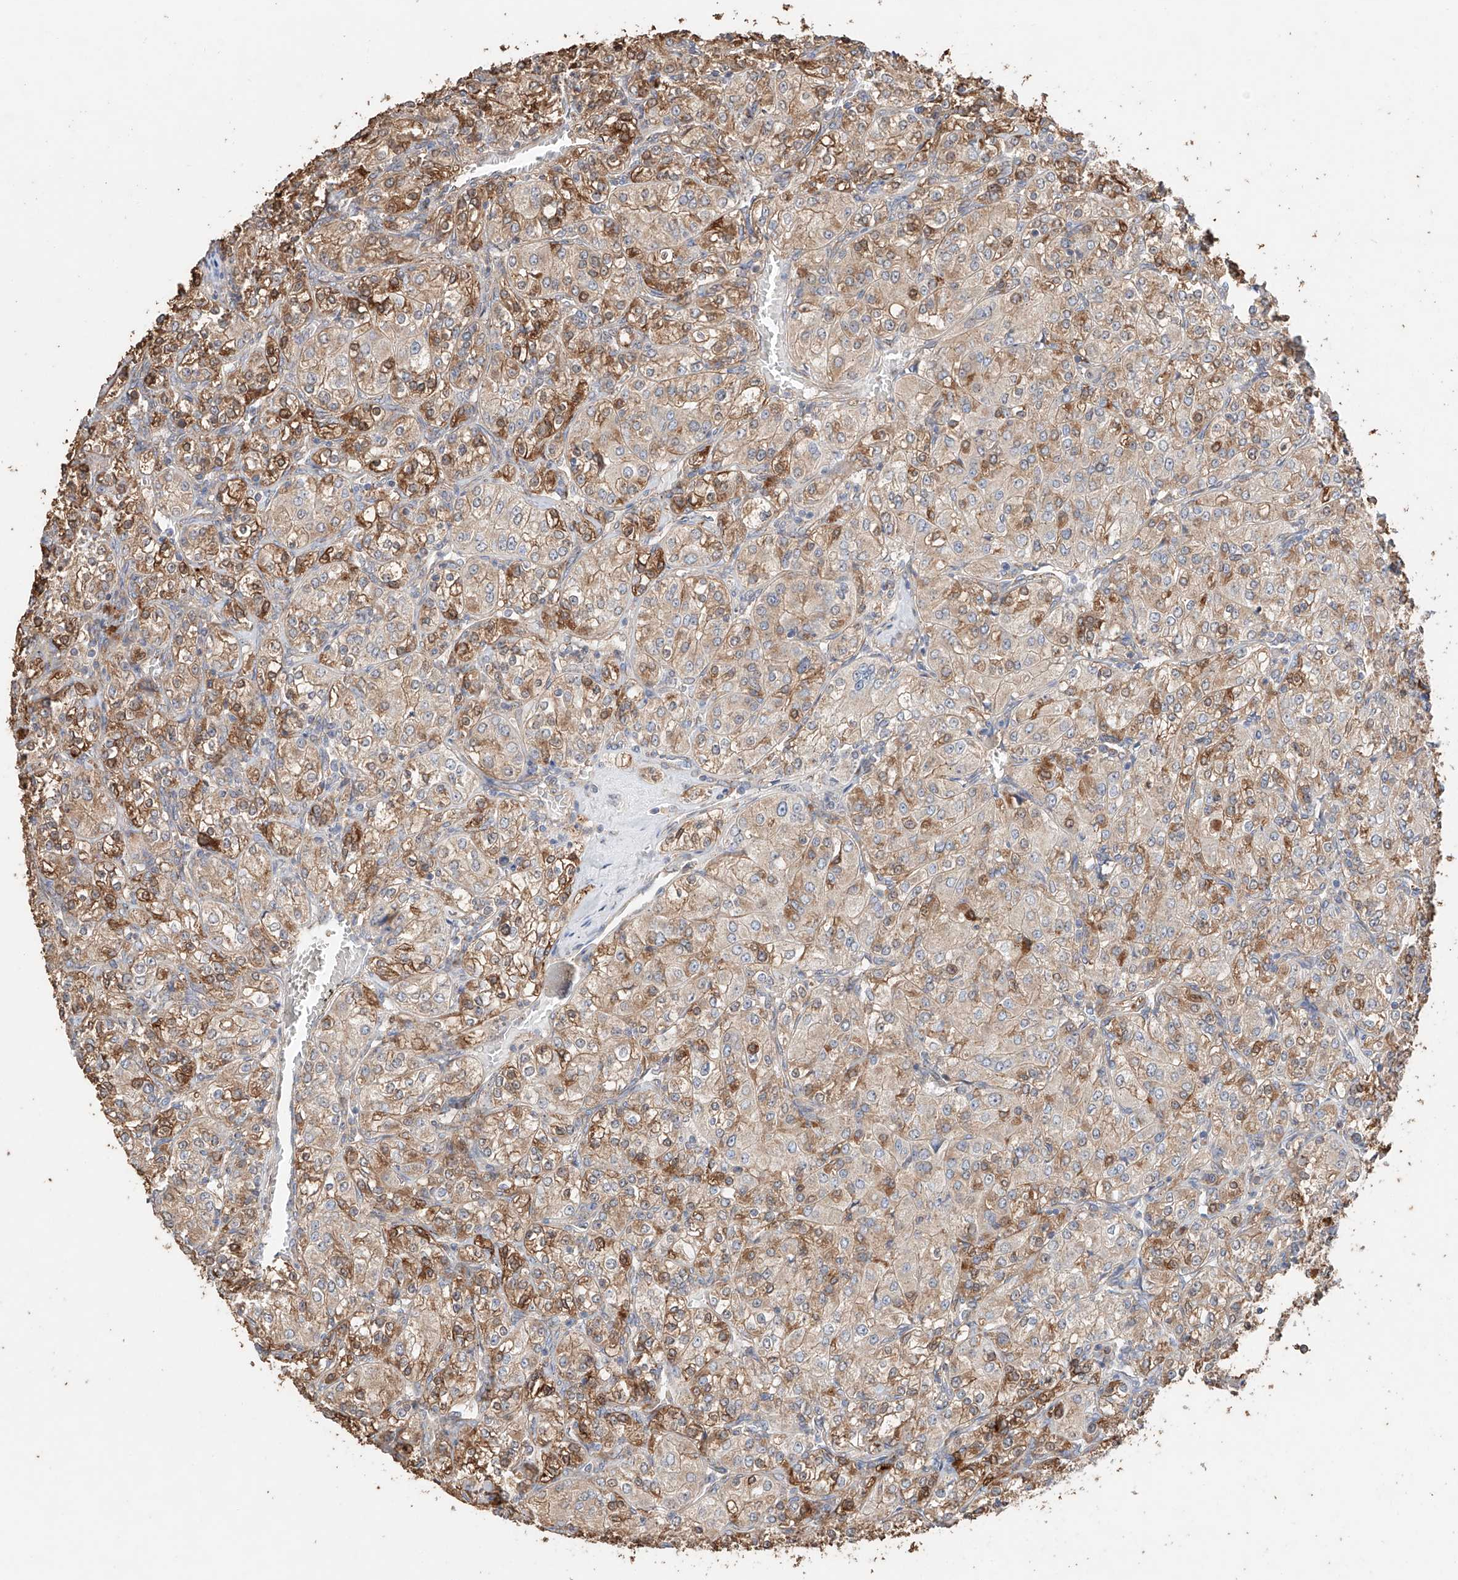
{"staining": {"intensity": "moderate", "quantity": ">75%", "location": "cytoplasmic/membranous"}, "tissue": "renal cancer", "cell_type": "Tumor cells", "image_type": "cancer", "snomed": [{"axis": "morphology", "description": "Adenocarcinoma, NOS"}, {"axis": "topography", "description": "Kidney"}], "caption": "Immunohistochemical staining of human renal cancer (adenocarcinoma) exhibits medium levels of moderate cytoplasmic/membranous expression in about >75% of tumor cells.", "gene": "MOSPD1", "patient": {"sex": "male", "age": 77}}